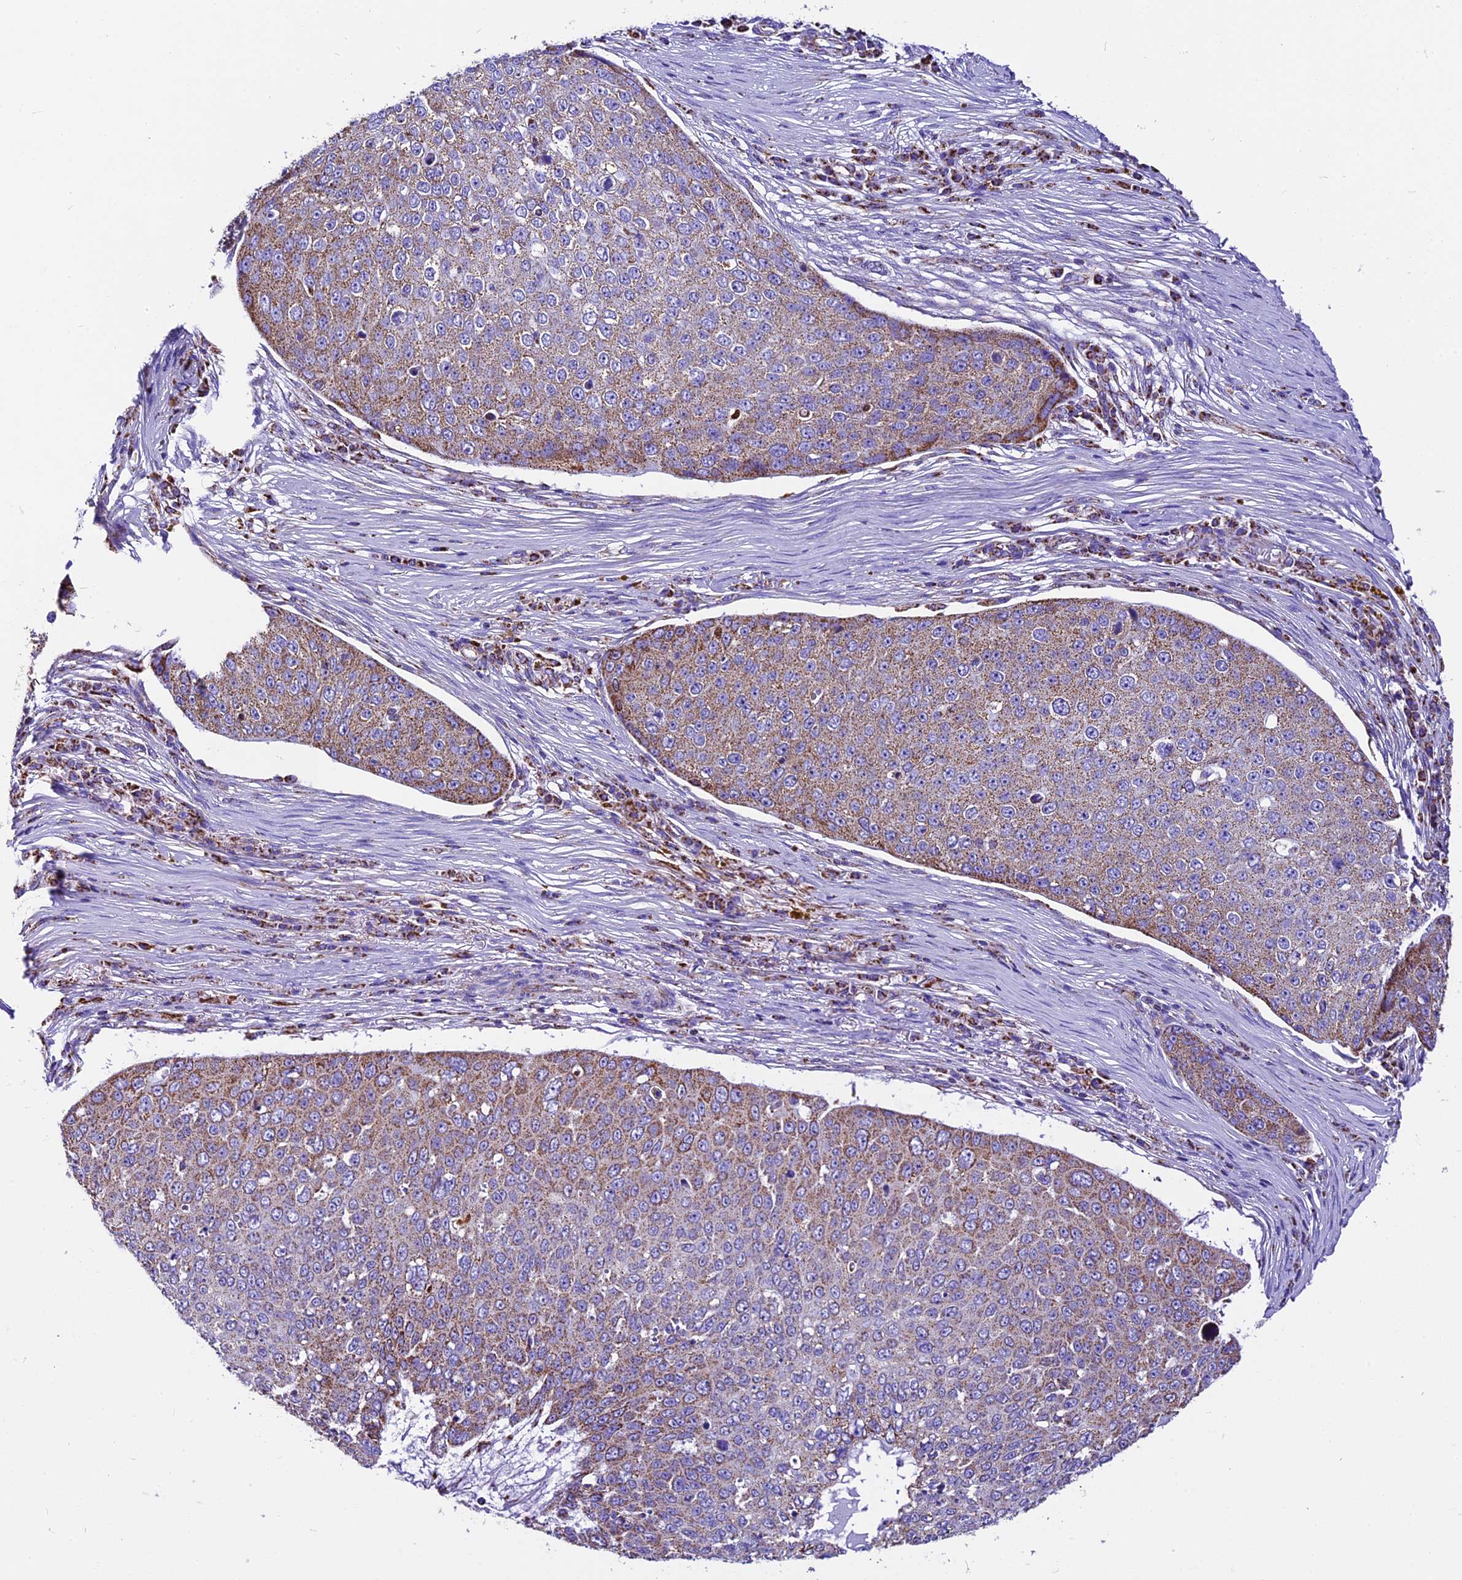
{"staining": {"intensity": "moderate", "quantity": ">75%", "location": "cytoplasmic/membranous"}, "tissue": "skin cancer", "cell_type": "Tumor cells", "image_type": "cancer", "snomed": [{"axis": "morphology", "description": "Squamous cell carcinoma, NOS"}, {"axis": "topography", "description": "Skin"}], "caption": "Protein staining shows moderate cytoplasmic/membranous staining in about >75% of tumor cells in skin cancer (squamous cell carcinoma).", "gene": "DCAF5", "patient": {"sex": "male", "age": 71}}